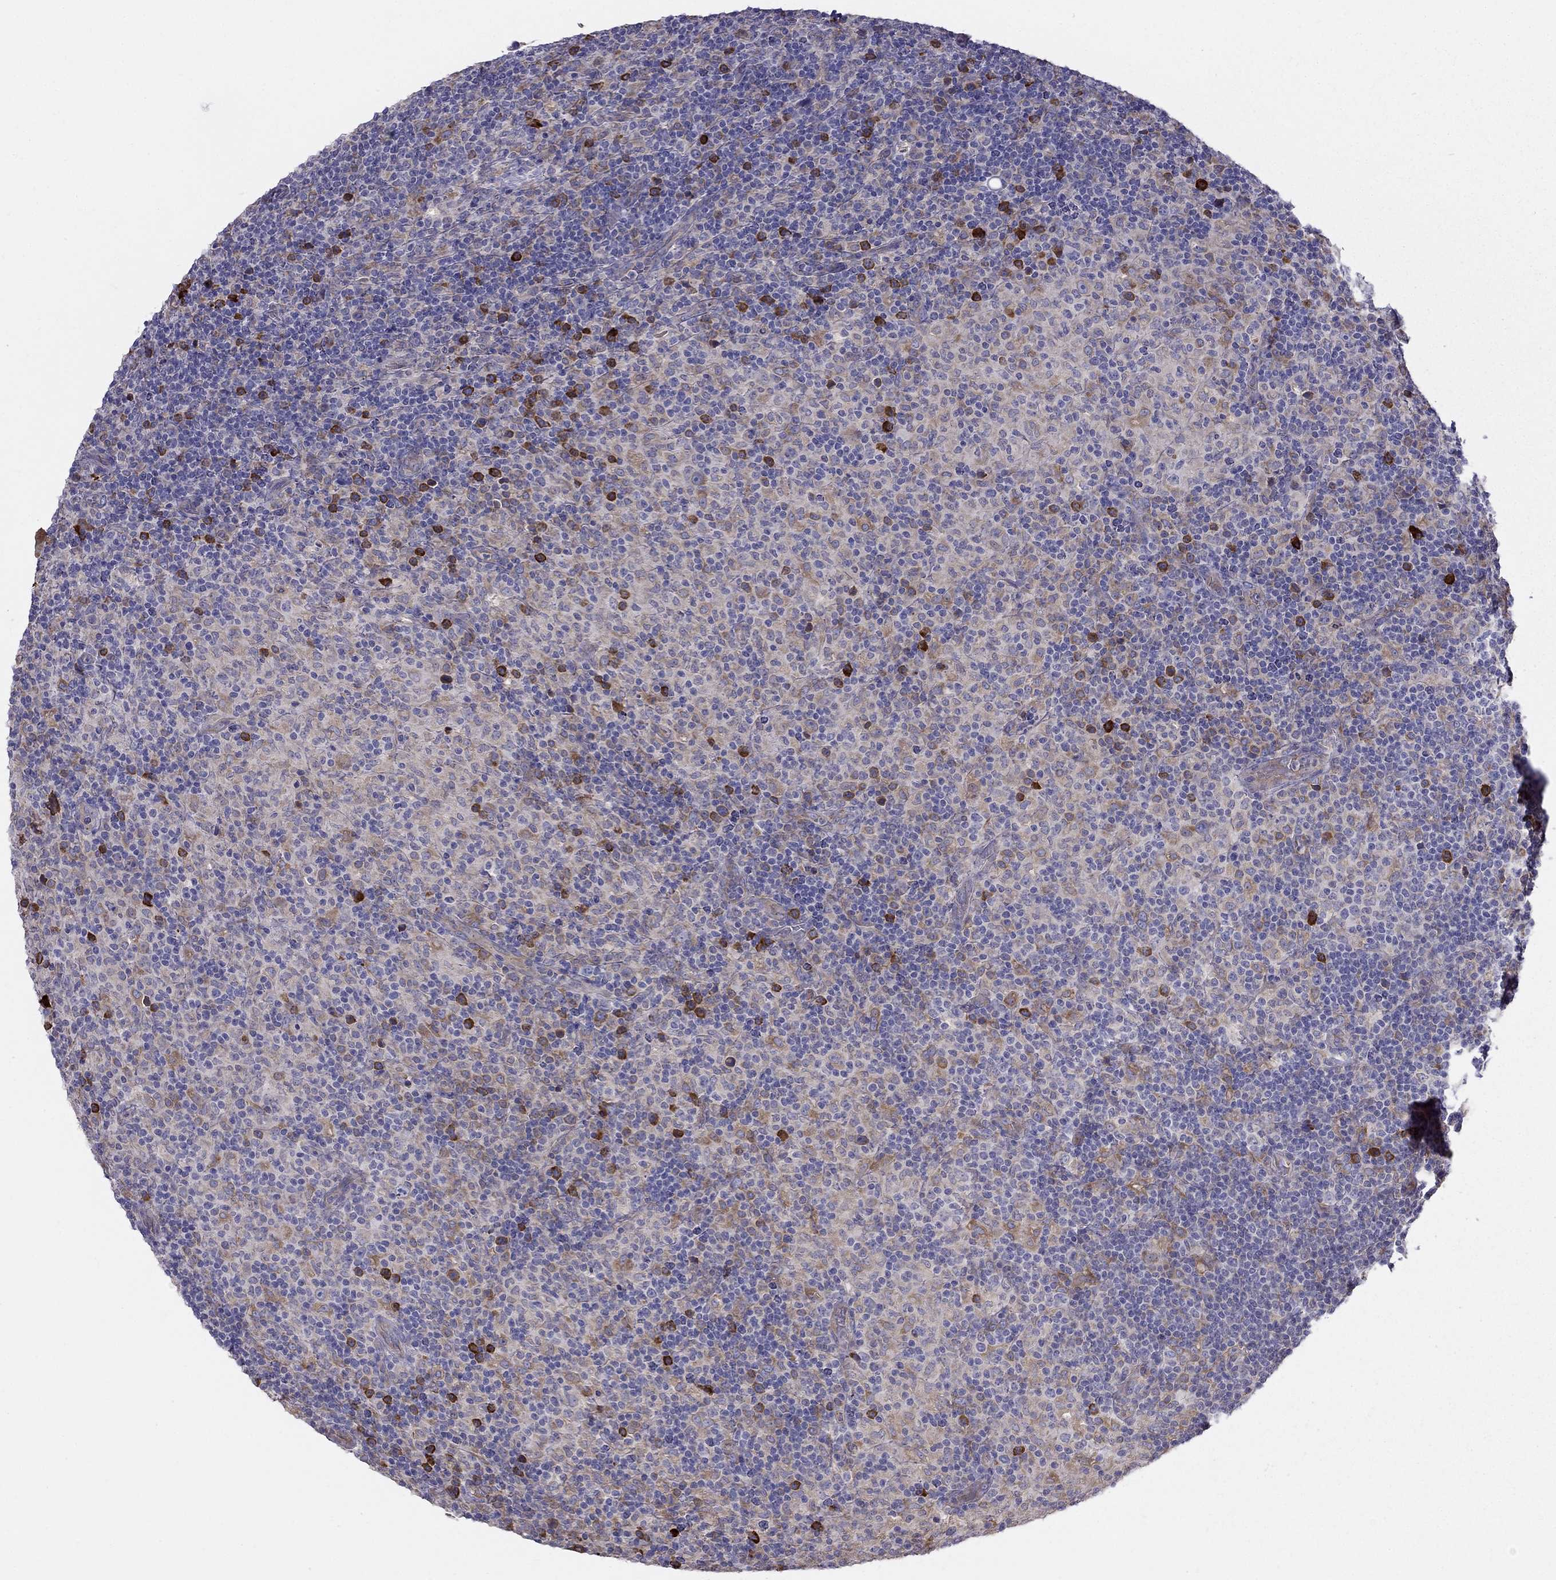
{"staining": {"intensity": "weak", "quantity": "25%-75%", "location": "cytoplasmic/membranous"}, "tissue": "lymphoma", "cell_type": "Tumor cells", "image_type": "cancer", "snomed": [{"axis": "morphology", "description": "Hodgkin's disease, NOS"}, {"axis": "topography", "description": "Lymph node"}], "caption": "Hodgkin's disease stained with a protein marker shows weak staining in tumor cells.", "gene": "LONRF2", "patient": {"sex": "male", "age": 70}}